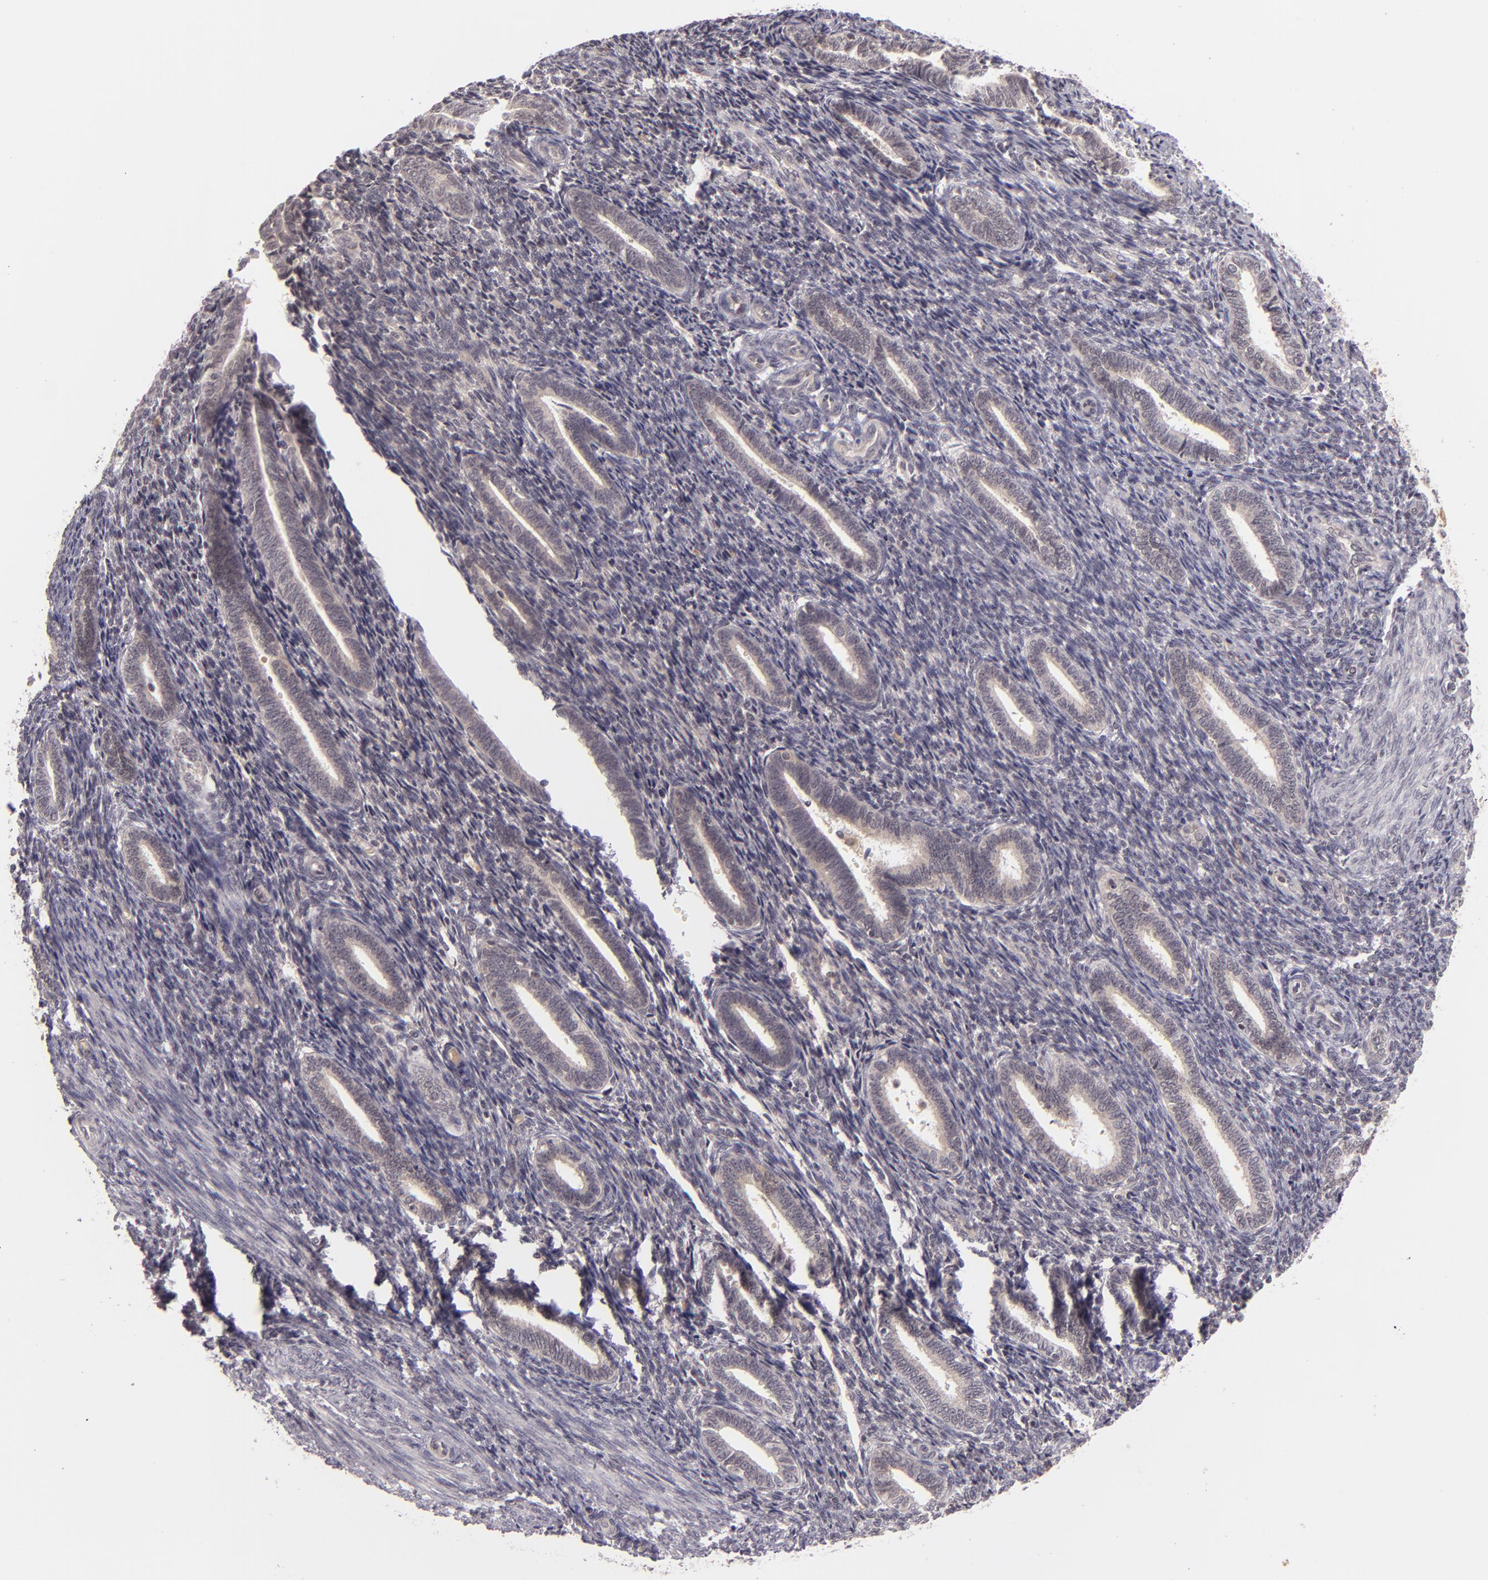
{"staining": {"intensity": "negative", "quantity": "none", "location": "none"}, "tissue": "endometrium", "cell_type": "Cells in endometrial stroma", "image_type": "normal", "snomed": [{"axis": "morphology", "description": "Normal tissue, NOS"}, {"axis": "topography", "description": "Endometrium"}], "caption": "Immunohistochemistry (IHC) of benign endometrium demonstrates no staining in cells in endometrial stroma.", "gene": "CASP8", "patient": {"sex": "female", "age": 27}}